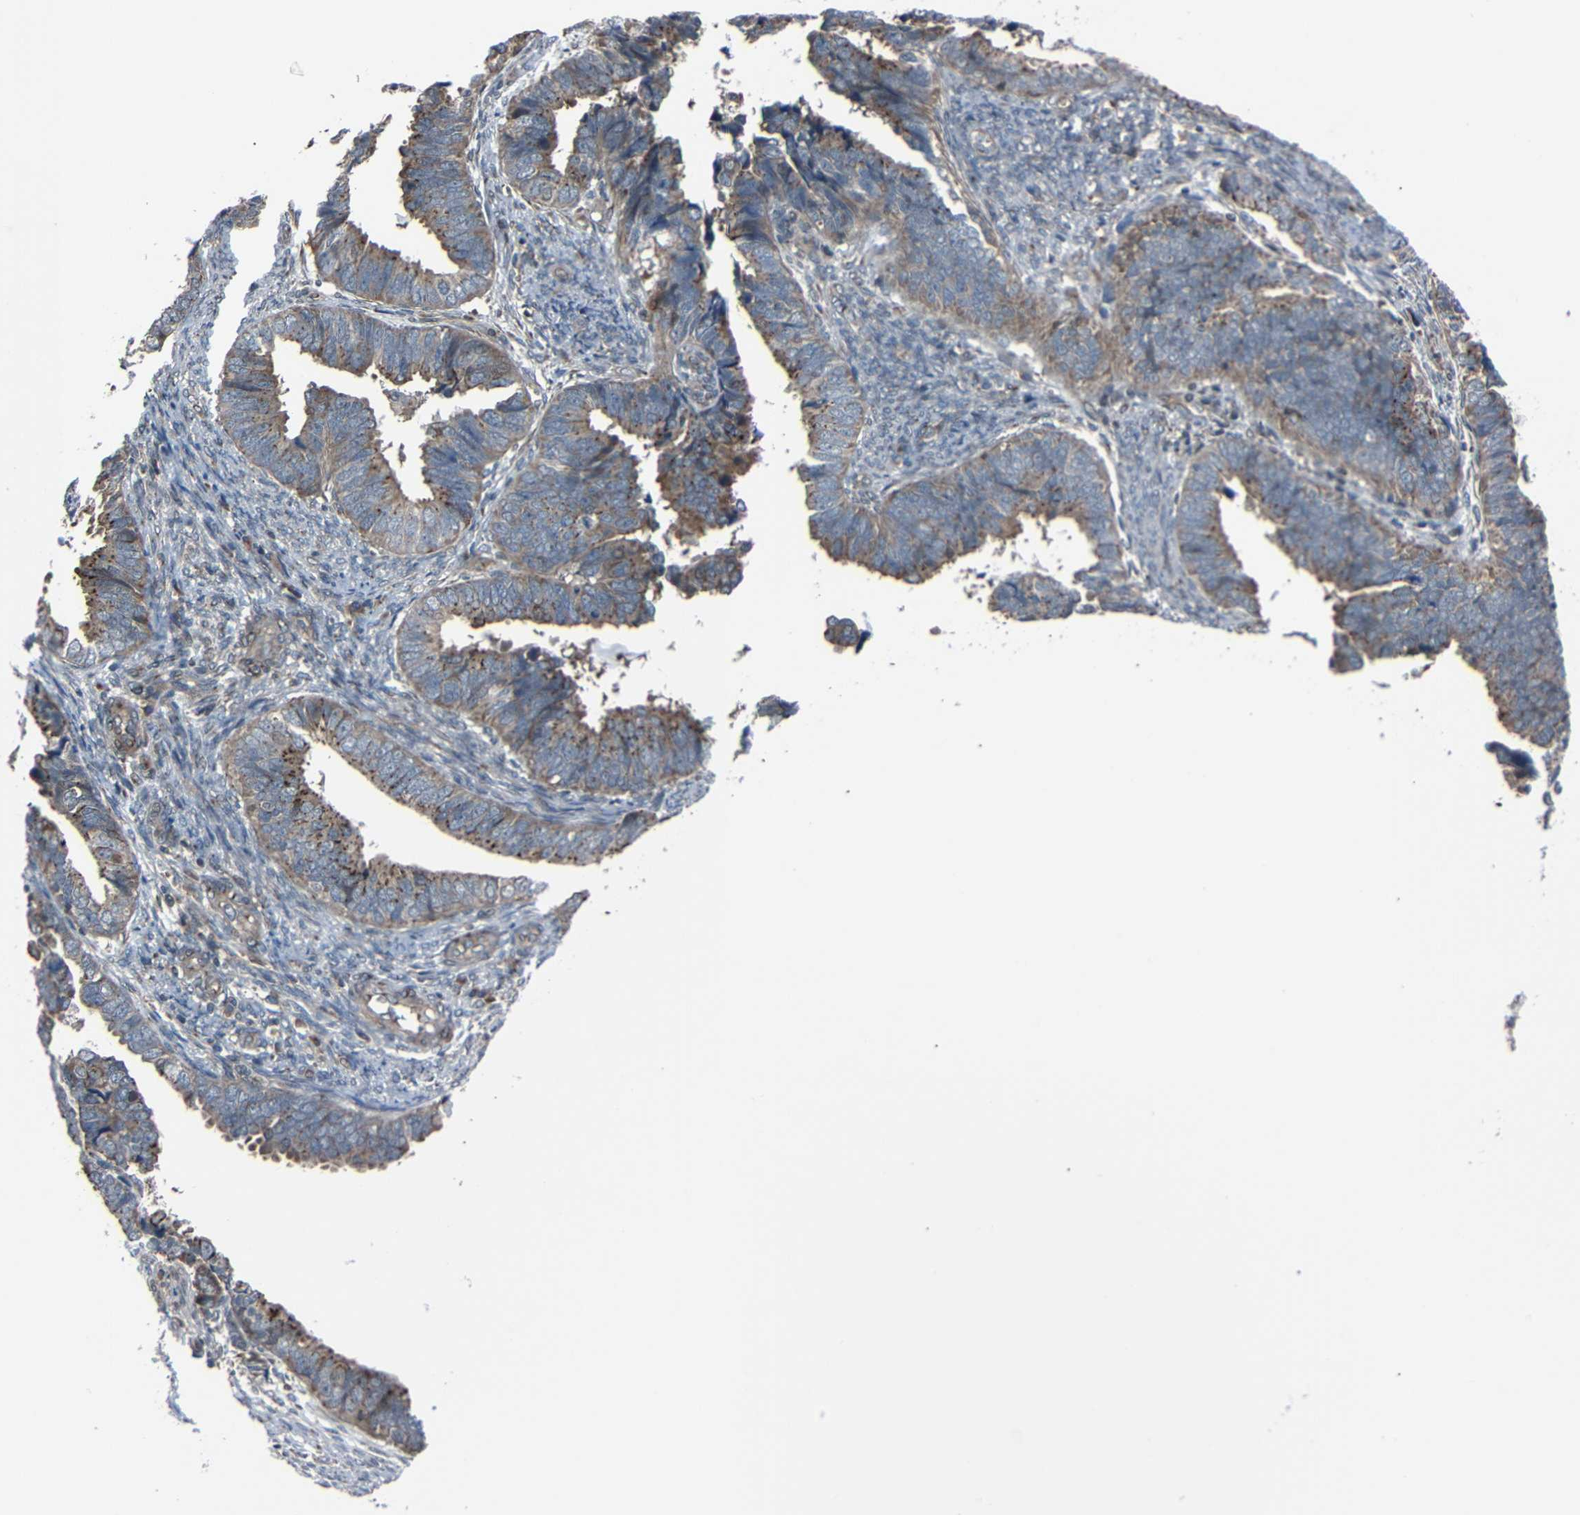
{"staining": {"intensity": "strong", "quantity": "<25%", "location": "cytoplasmic/membranous"}, "tissue": "endometrial cancer", "cell_type": "Tumor cells", "image_type": "cancer", "snomed": [{"axis": "morphology", "description": "Adenocarcinoma, NOS"}, {"axis": "topography", "description": "Endometrium"}], "caption": "Adenocarcinoma (endometrial) stained with DAB immunohistochemistry (IHC) displays medium levels of strong cytoplasmic/membranous expression in about <25% of tumor cells. (IHC, brightfield microscopy, high magnification).", "gene": "AKAP9", "patient": {"sex": "female", "age": 75}}